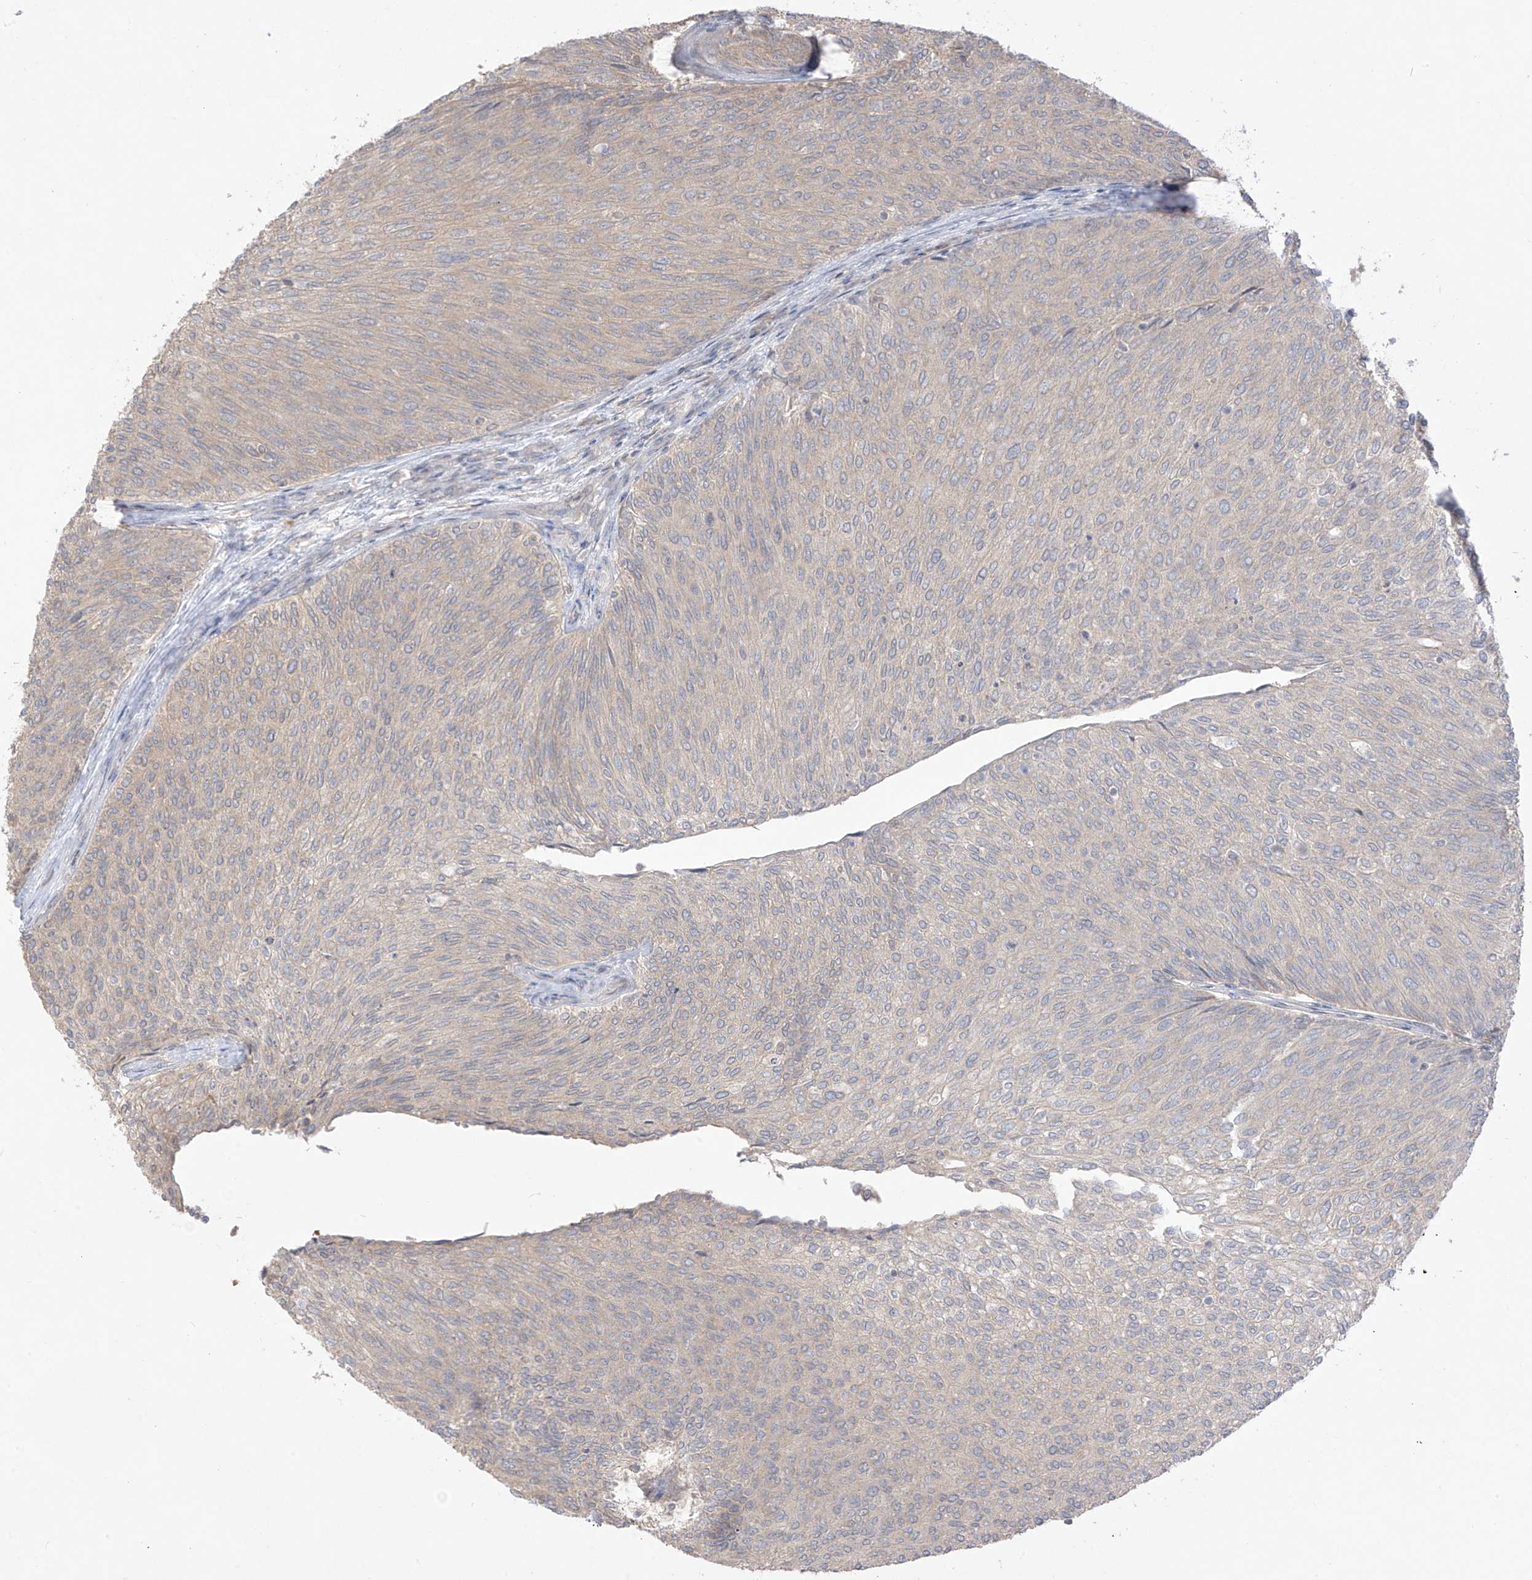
{"staining": {"intensity": "weak", "quantity": "25%-75%", "location": "cytoplasmic/membranous"}, "tissue": "urothelial cancer", "cell_type": "Tumor cells", "image_type": "cancer", "snomed": [{"axis": "morphology", "description": "Urothelial carcinoma, Low grade"}, {"axis": "topography", "description": "Urinary bladder"}], "caption": "Protein analysis of urothelial cancer tissue displays weak cytoplasmic/membranous staining in approximately 25%-75% of tumor cells. Nuclei are stained in blue.", "gene": "ANGEL2", "patient": {"sex": "female", "age": 79}}